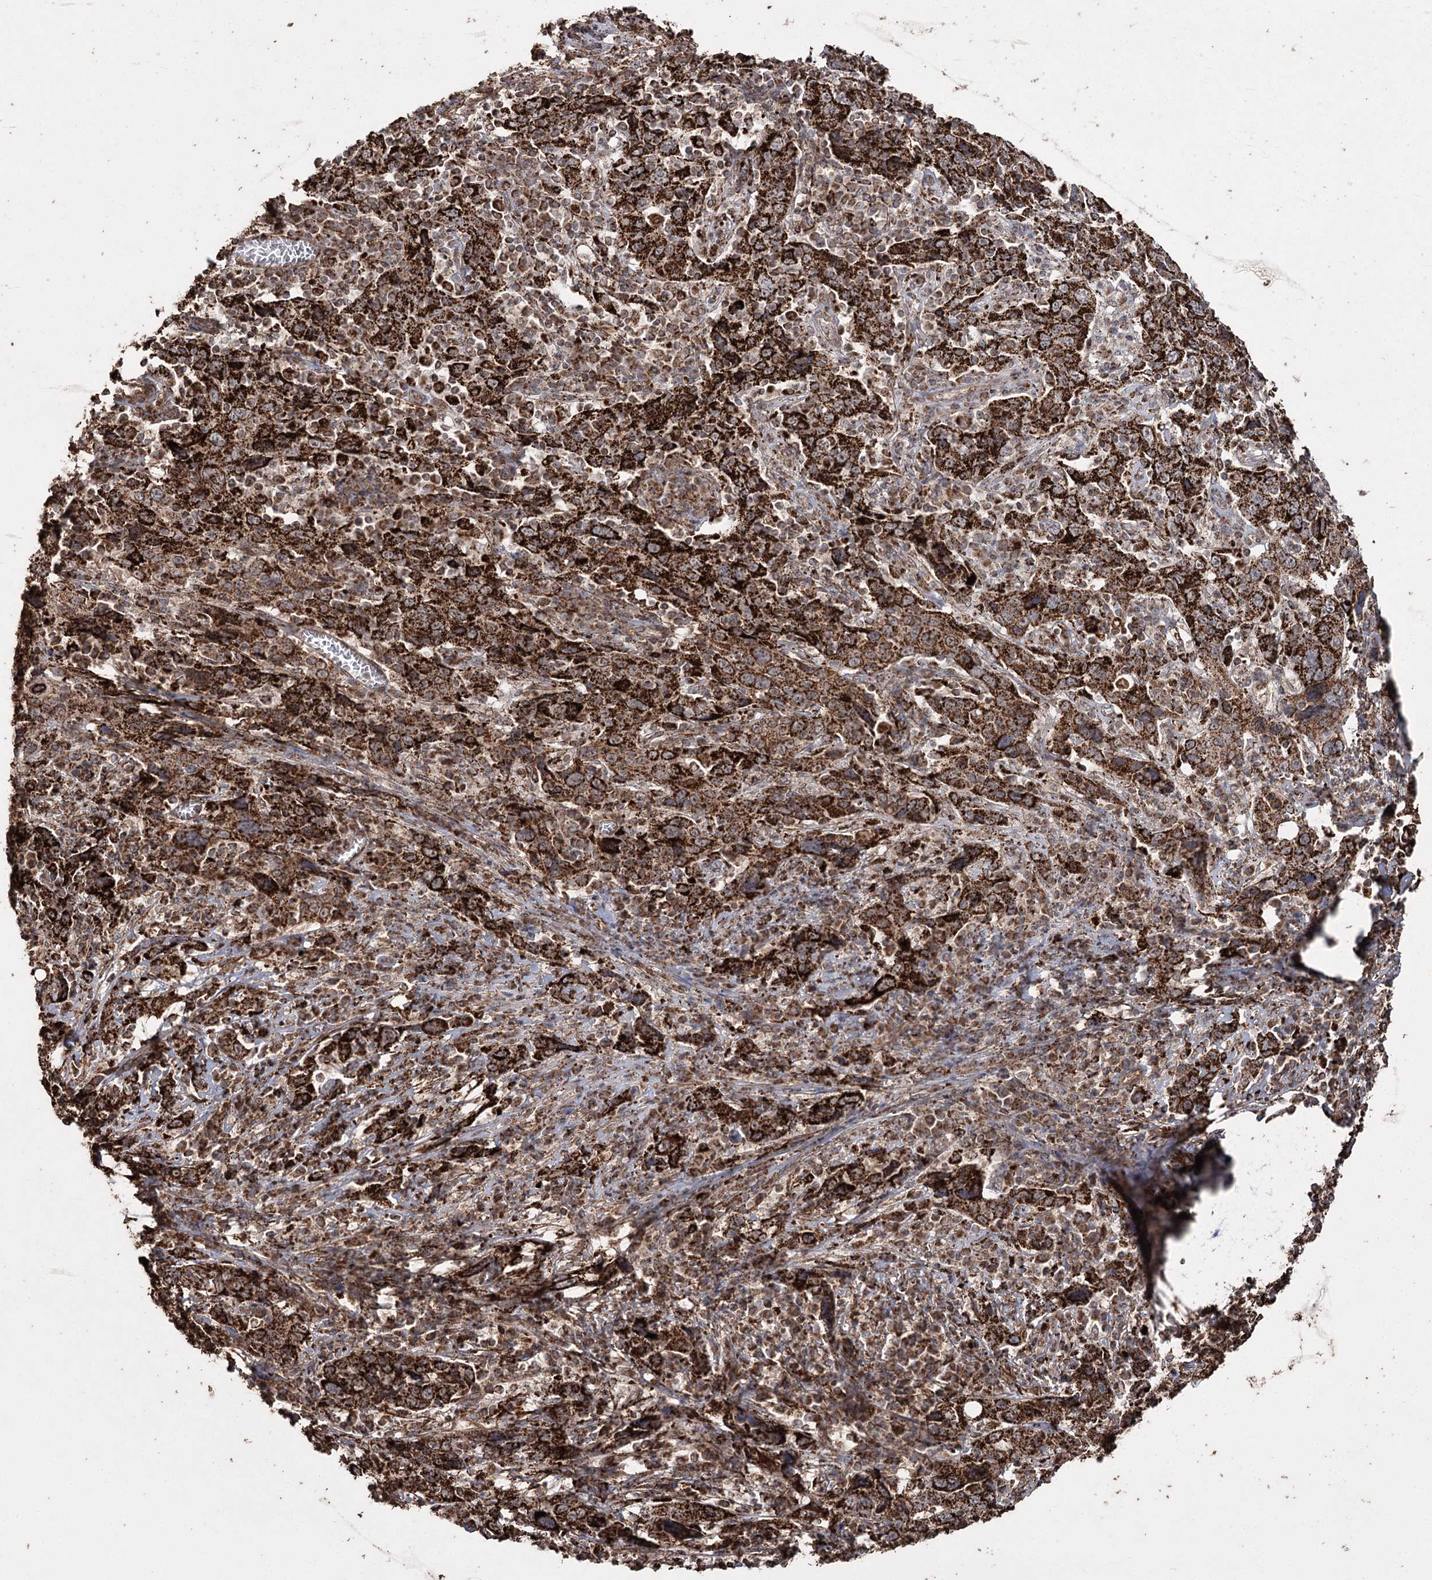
{"staining": {"intensity": "strong", "quantity": ">75%", "location": "cytoplasmic/membranous"}, "tissue": "cervical cancer", "cell_type": "Tumor cells", "image_type": "cancer", "snomed": [{"axis": "morphology", "description": "Squamous cell carcinoma, NOS"}, {"axis": "topography", "description": "Cervix"}], "caption": "This photomicrograph shows IHC staining of cervical cancer, with high strong cytoplasmic/membranous positivity in about >75% of tumor cells.", "gene": "SLF2", "patient": {"sex": "female", "age": 46}}